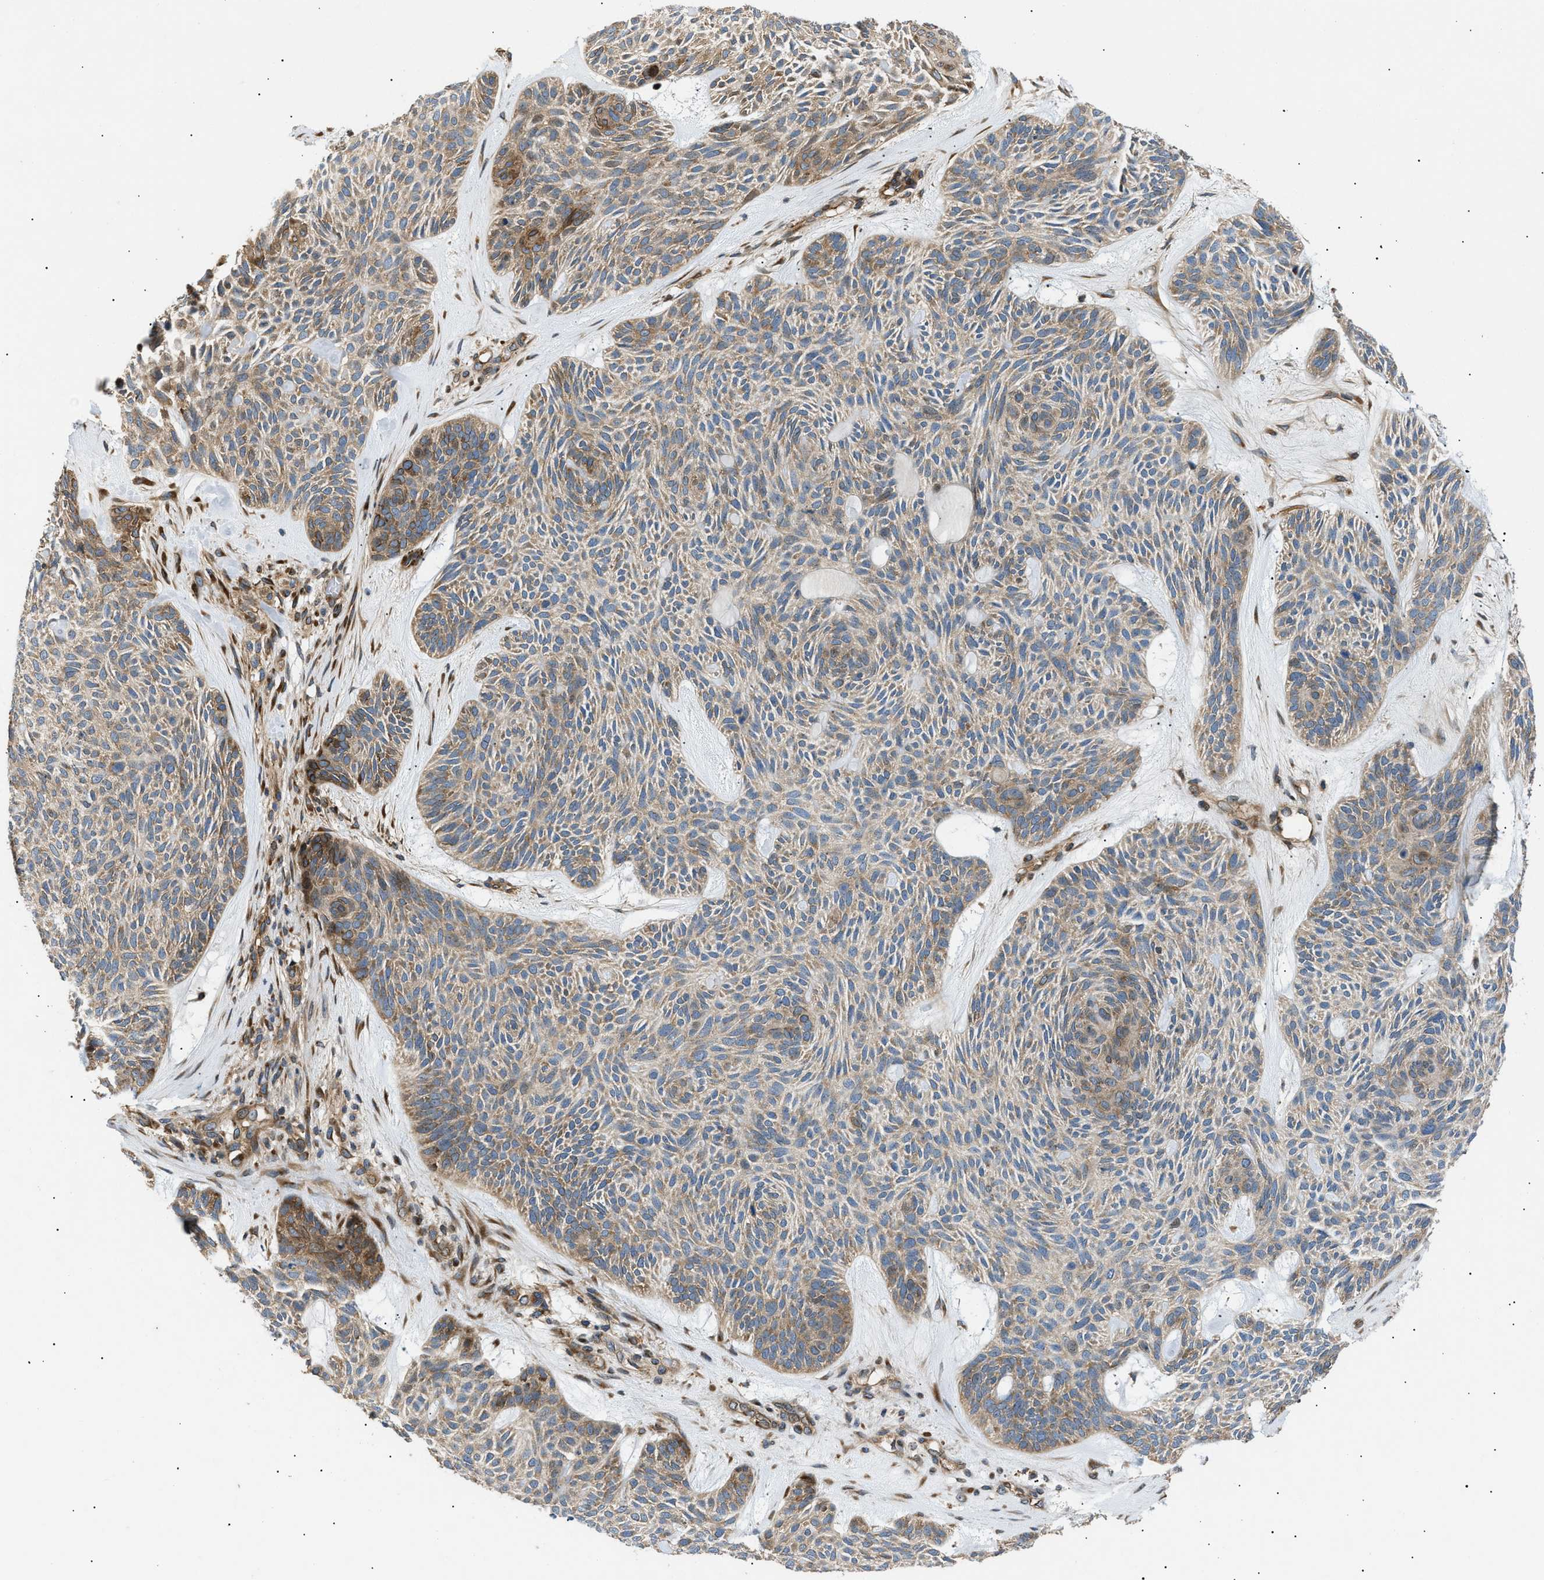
{"staining": {"intensity": "weak", "quantity": ">75%", "location": "cytoplasmic/membranous"}, "tissue": "skin cancer", "cell_type": "Tumor cells", "image_type": "cancer", "snomed": [{"axis": "morphology", "description": "Basal cell carcinoma"}, {"axis": "topography", "description": "Skin"}], "caption": "Immunohistochemical staining of human basal cell carcinoma (skin) demonstrates low levels of weak cytoplasmic/membranous protein positivity in approximately >75% of tumor cells.", "gene": "LYSMD3", "patient": {"sex": "male", "age": 55}}